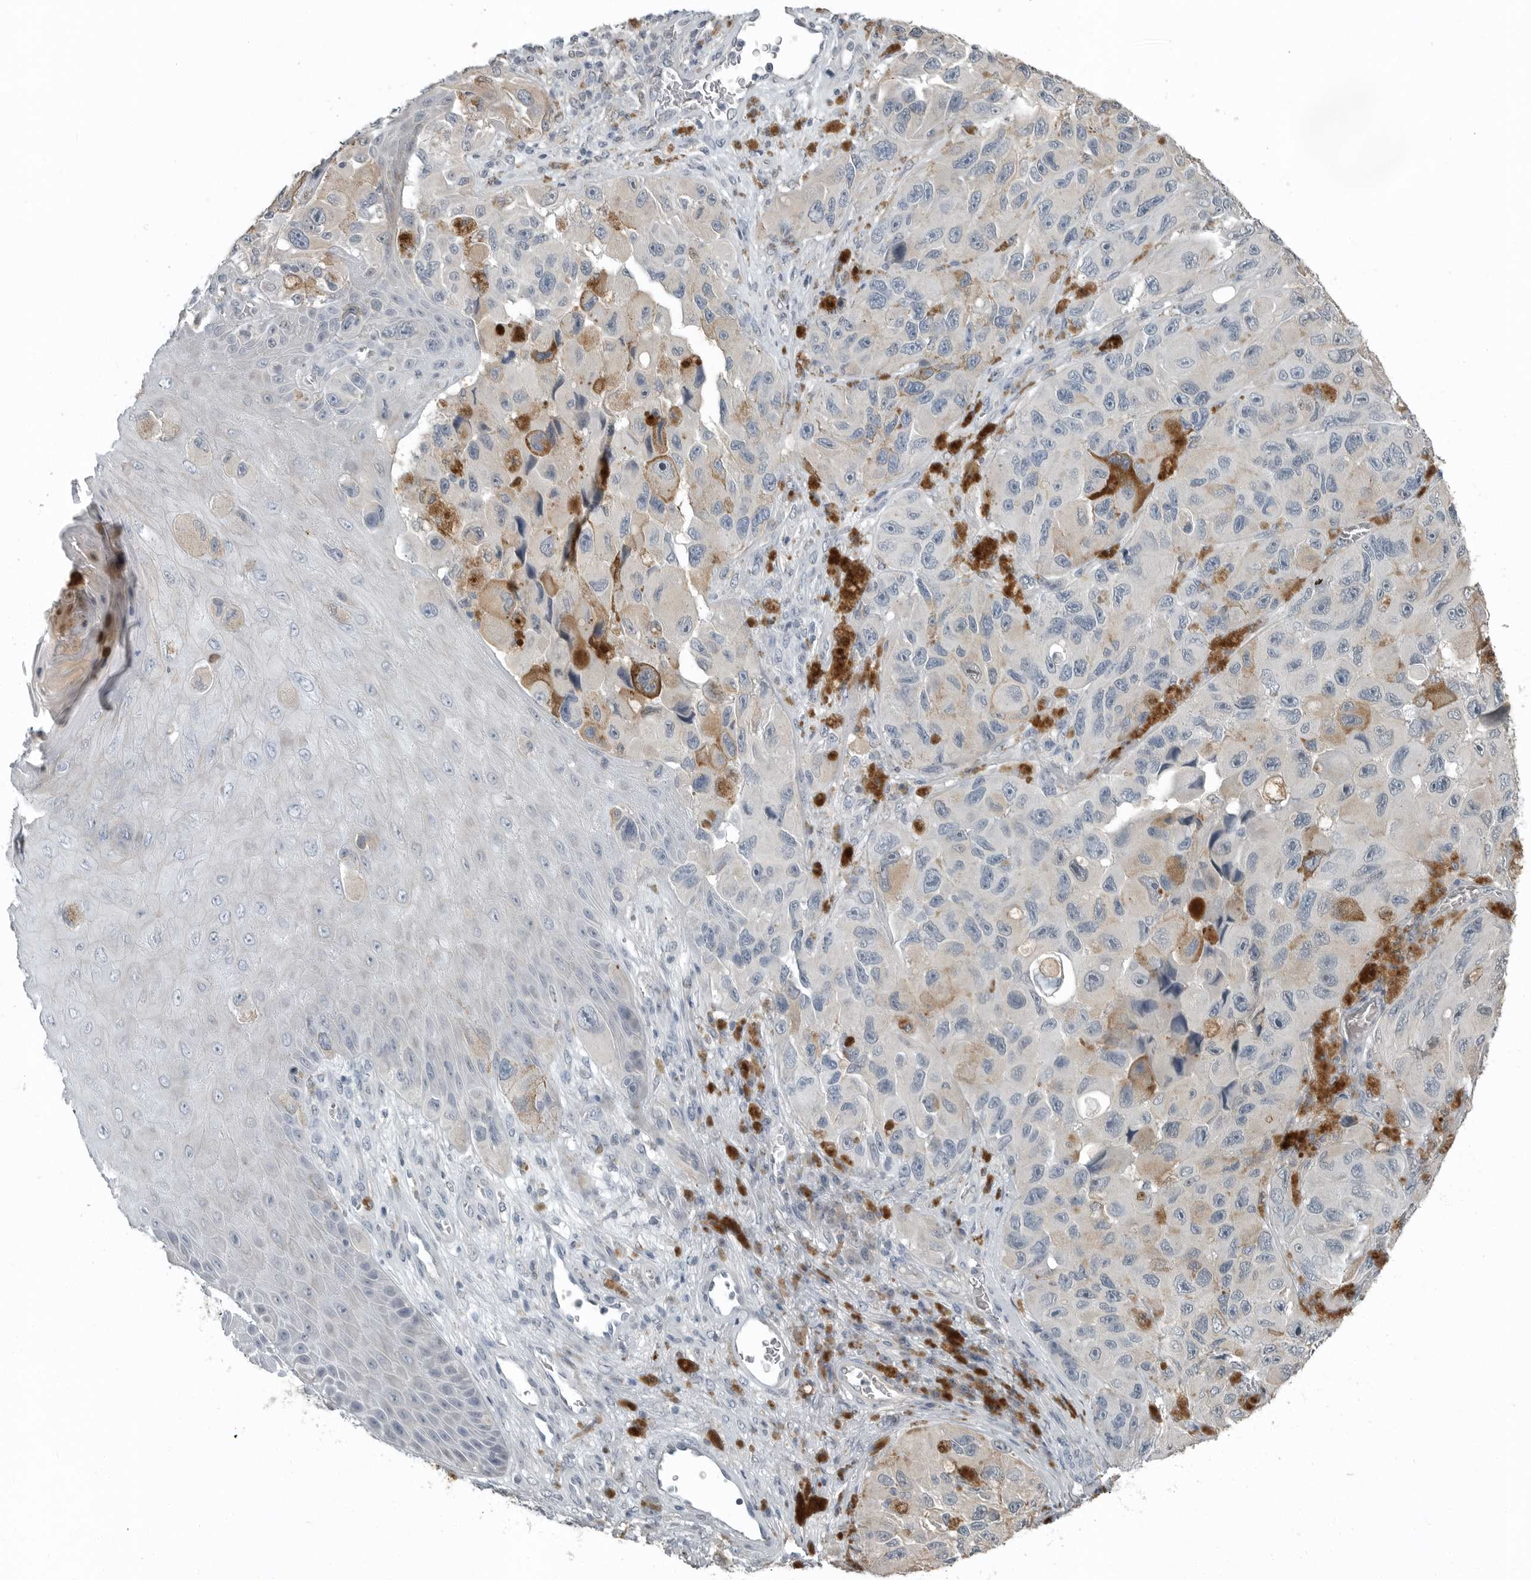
{"staining": {"intensity": "negative", "quantity": "none", "location": "none"}, "tissue": "melanoma", "cell_type": "Tumor cells", "image_type": "cancer", "snomed": [{"axis": "morphology", "description": "Malignant melanoma, NOS"}, {"axis": "topography", "description": "Skin"}], "caption": "Histopathology image shows no significant protein staining in tumor cells of malignant melanoma.", "gene": "KYAT1", "patient": {"sex": "female", "age": 73}}